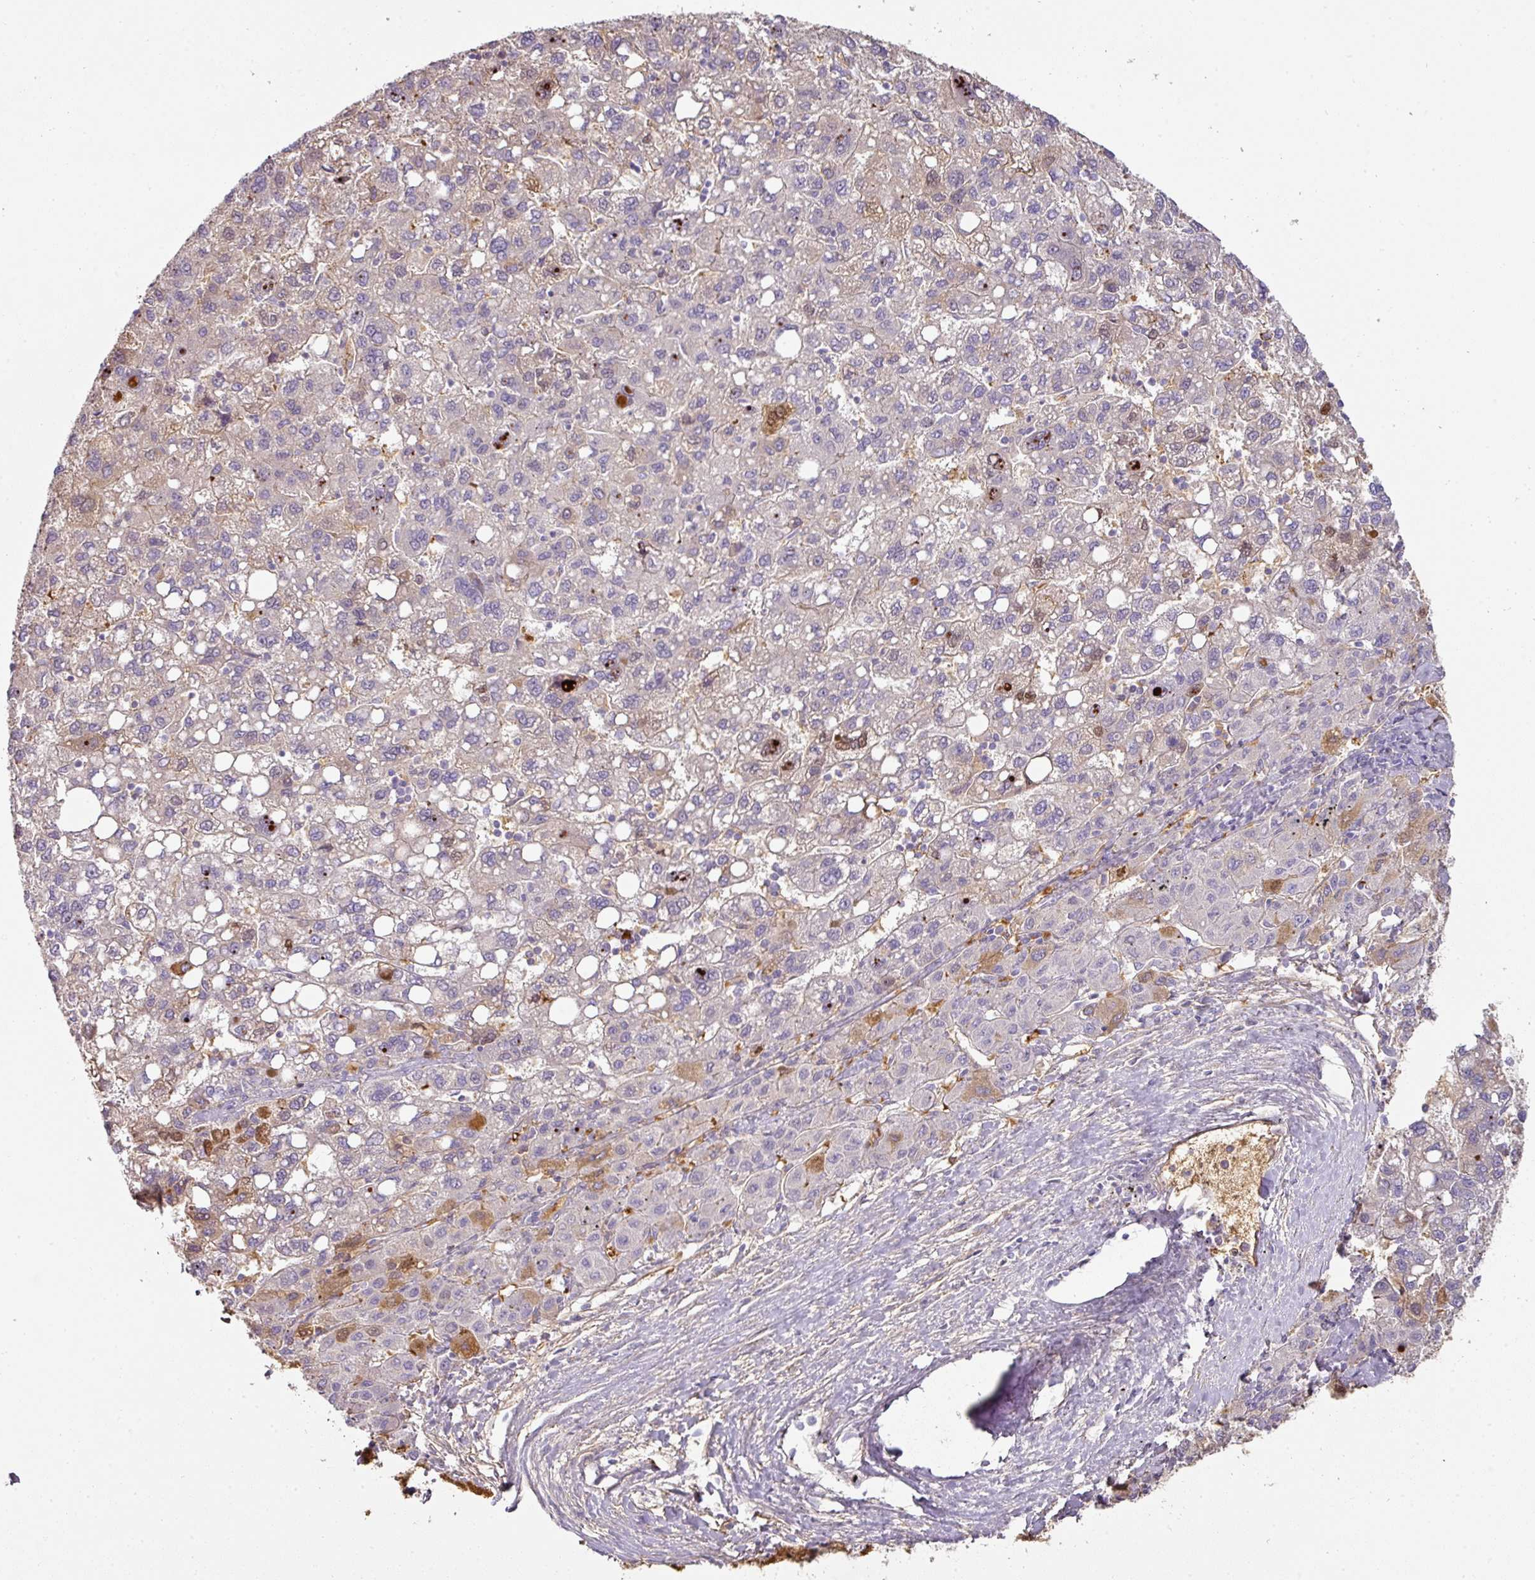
{"staining": {"intensity": "moderate", "quantity": "<25%", "location": "cytoplasmic/membranous"}, "tissue": "liver cancer", "cell_type": "Tumor cells", "image_type": "cancer", "snomed": [{"axis": "morphology", "description": "Carcinoma, Hepatocellular, NOS"}, {"axis": "topography", "description": "Liver"}], "caption": "Immunohistochemical staining of liver cancer demonstrates low levels of moderate cytoplasmic/membranous staining in approximately <25% of tumor cells.", "gene": "CCZ1", "patient": {"sex": "female", "age": 82}}